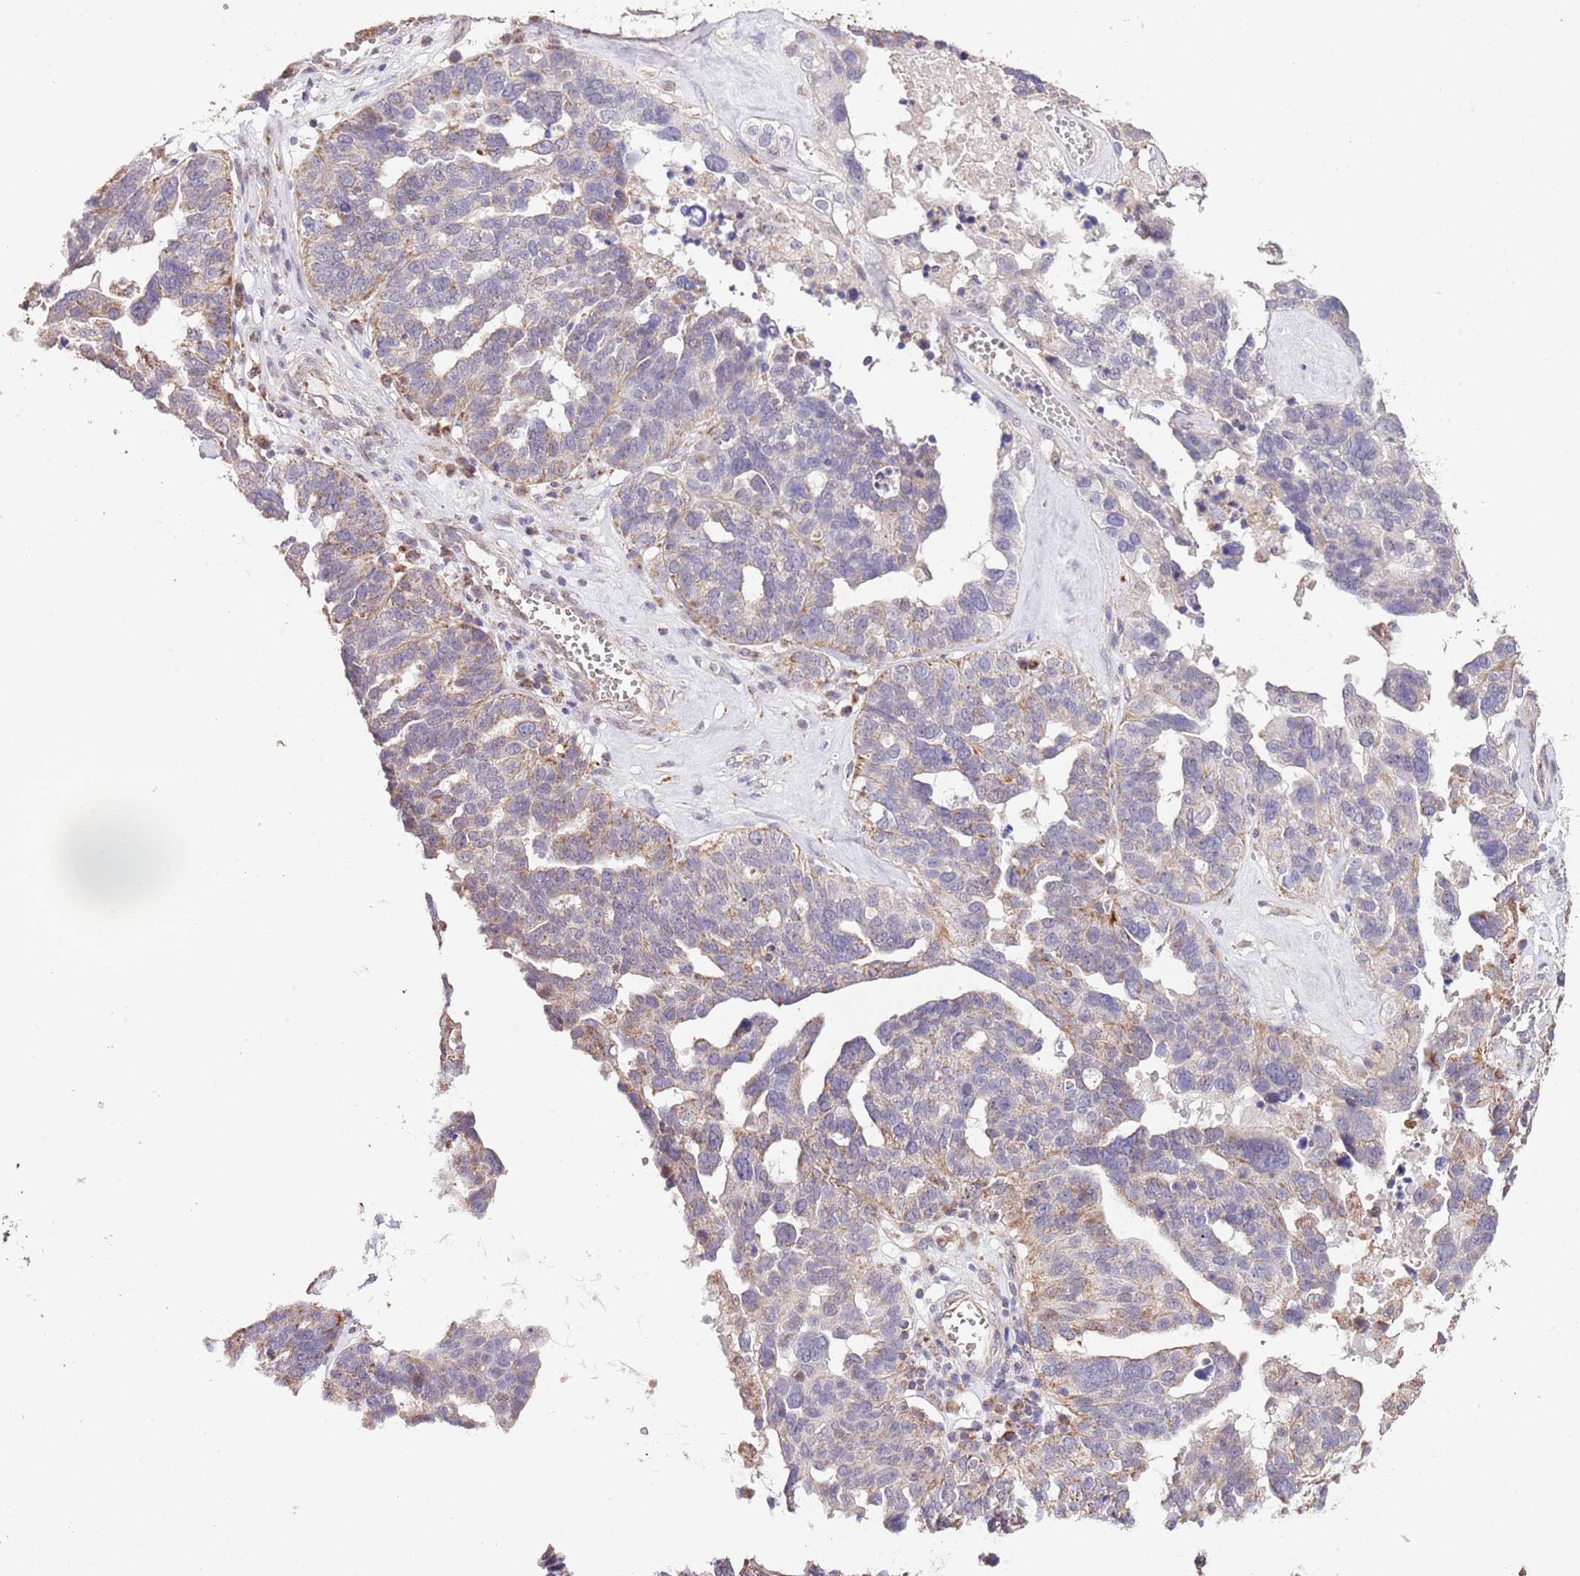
{"staining": {"intensity": "moderate", "quantity": "<25%", "location": "cytoplasmic/membranous"}, "tissue": "ovarian cancer", "cell_type": "Tumor cells", "image_type": "cancer", "snomed": [{"axis": "morphology", "description": "Cystadenocarcinoma, serous, NOS"}, {"axis": "topography", "description": "Ovary"}], "caption": "This micrograph reveals ovarian cancer (serous cystadenocarcinoma) stained with IHC to label a protein in brown. The cytoplasmic/membranous of tumor cells show moderate positivity for the protein. Nuclei are counter-stained blue.", "gene": "IVD", "patient": {"sex": "female", "age": 59}}